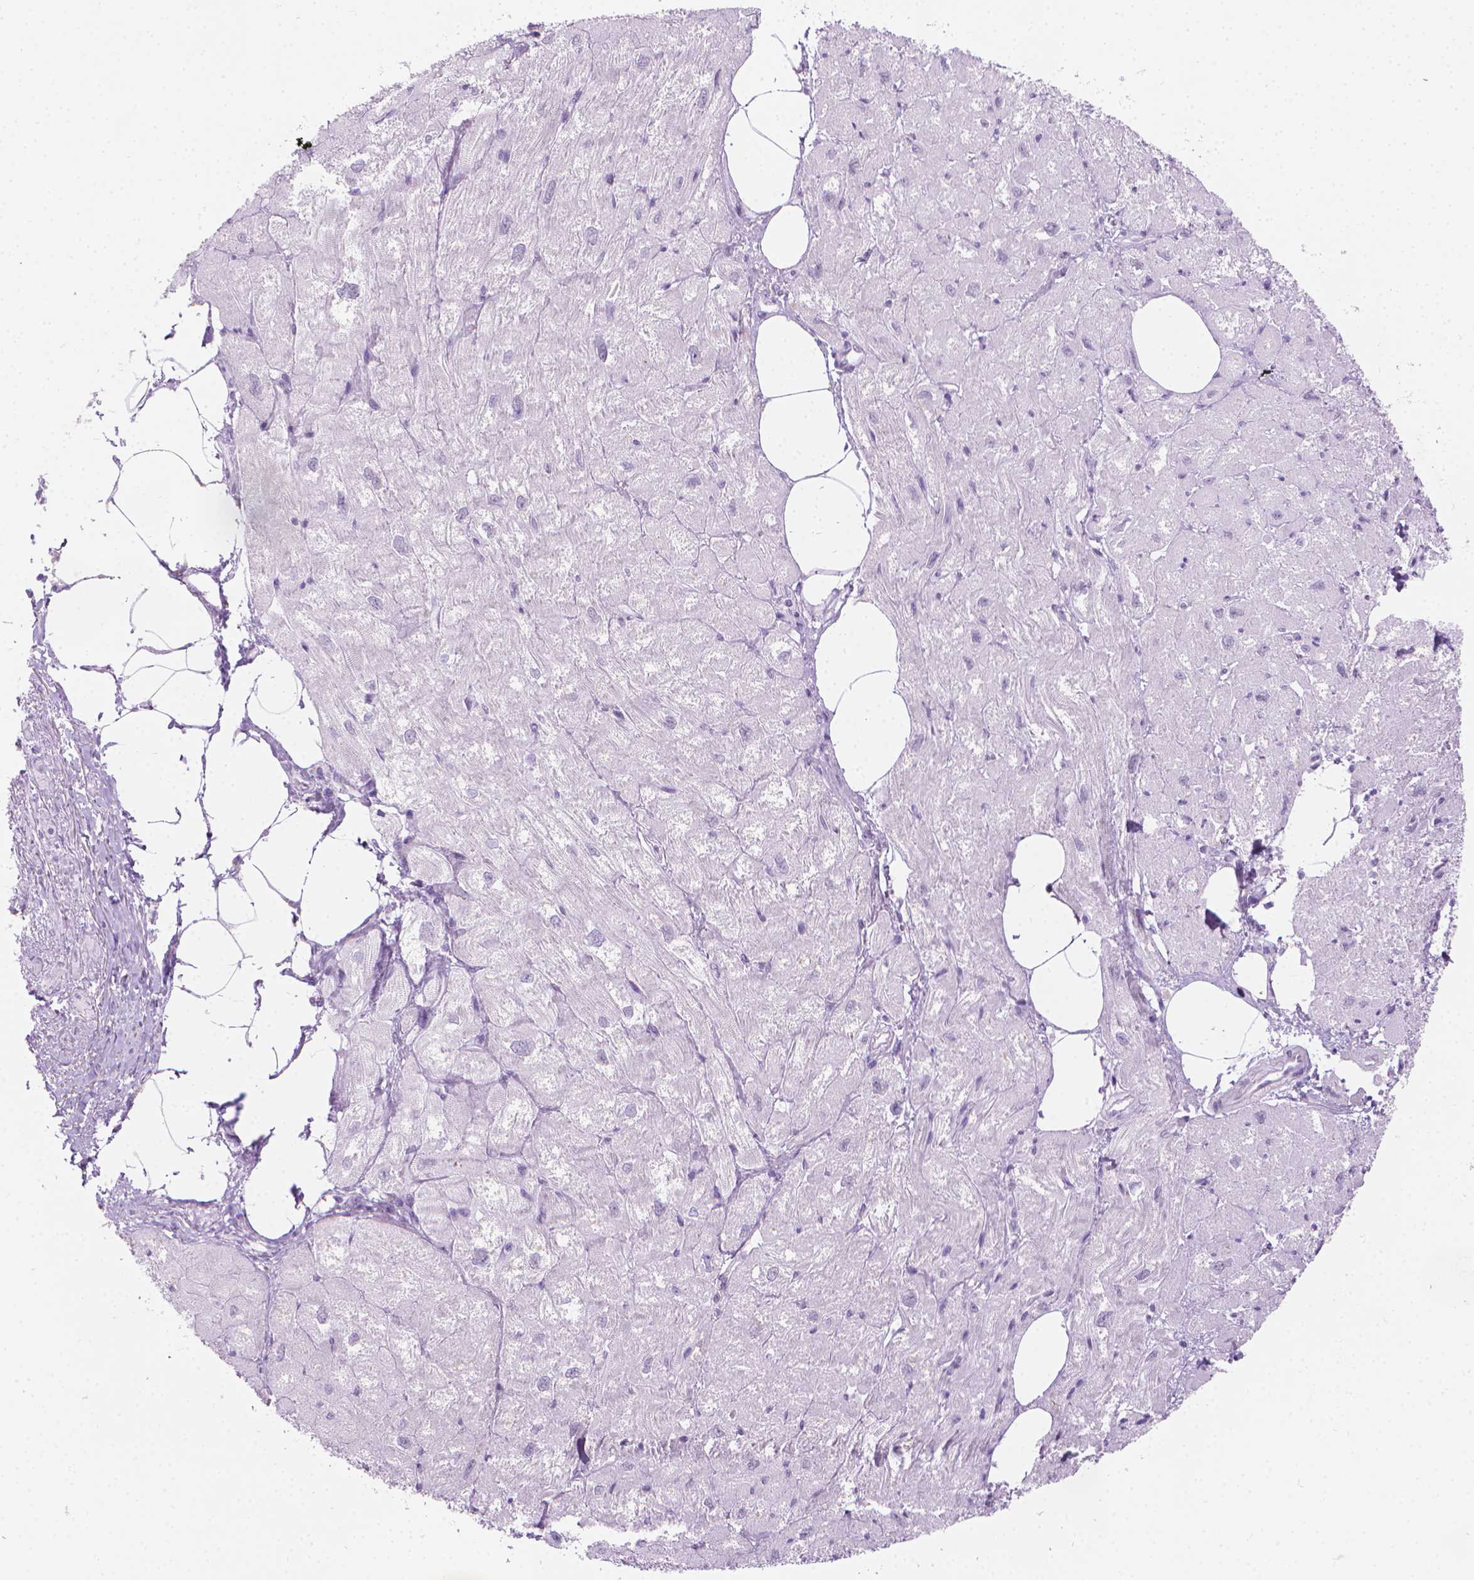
{"staining": {"intensity": "negative", "quantity": "none", "location": "none"}, "tissue": "heart muscle", "cell_type": "Cardiomyocytes", "image_type": "normal", "snomed": [{"axis": "morphology", "description": "Normal tissue, NOS"}, {"axis": "topography", "description": "Heart"}], "caption": "IHC of unremarkable heart muscle demonstrates no positivity in cardiomyocytes. (Brightfield microscopy of DAB IHC at high magnification).", "gene": "CFAP52", "patient": {"sex": "female", "age": 62}}